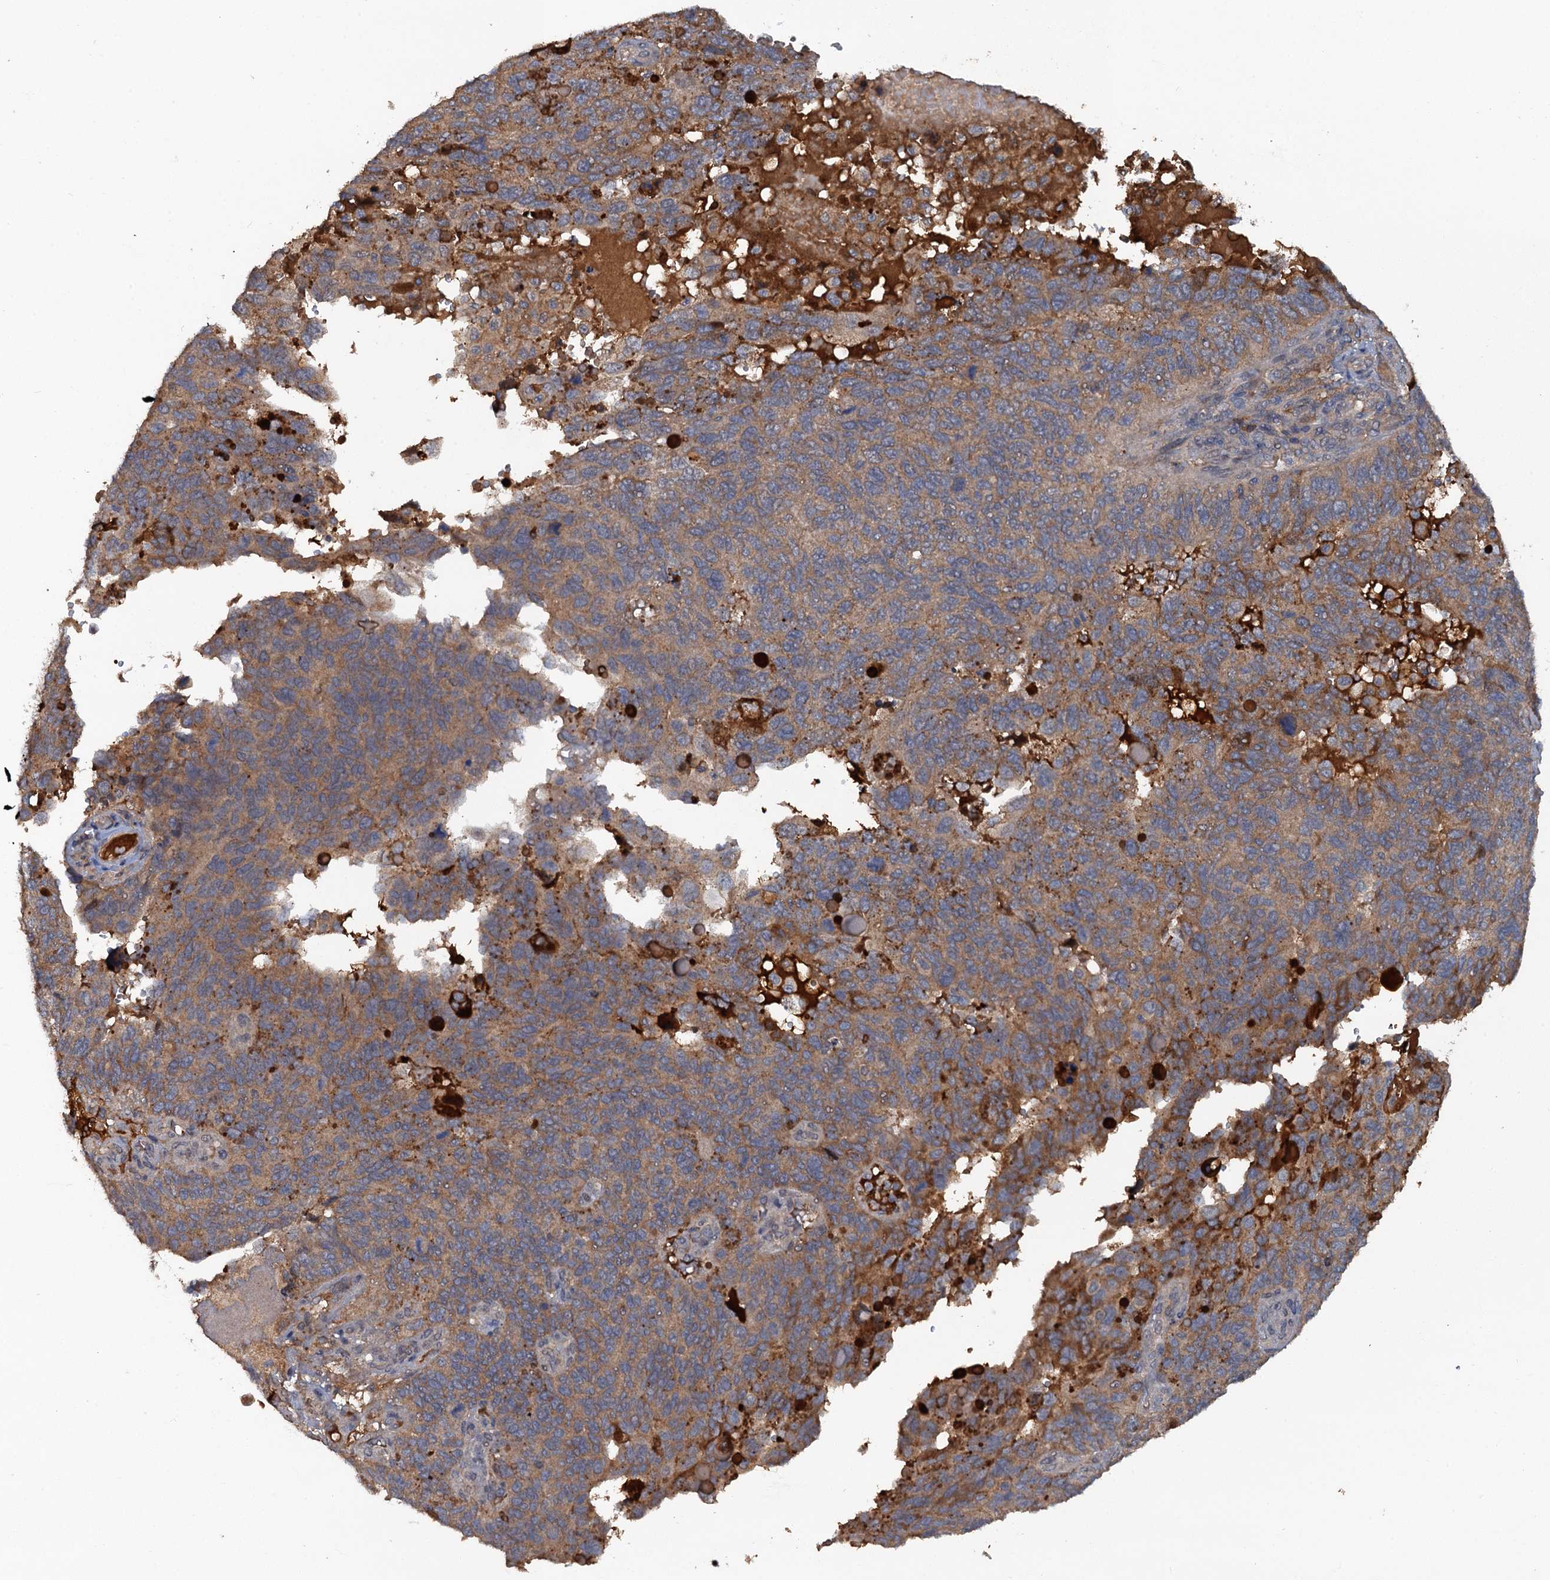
{"staining": {"intensity": "moderate", "quantity": "25%-75%", "location": "cytoplasmic/membranous"}, "tissue": "endometrial cancer", "cell_type": "Tumor cells", "image_type": "cancer", "snomed": [{"axis": "morphology", "description": "Adenocarcinoma, NOS"}, {"axis": "topography", "description": "Endometrium"}], "caption": "A brown stain highlights moderate cytoplasmic/membranous expression of a protein in human endometrial cancer tumor cells.", "gene": "HAPLN3", "patient": {"sex": "female", "age": 66}}